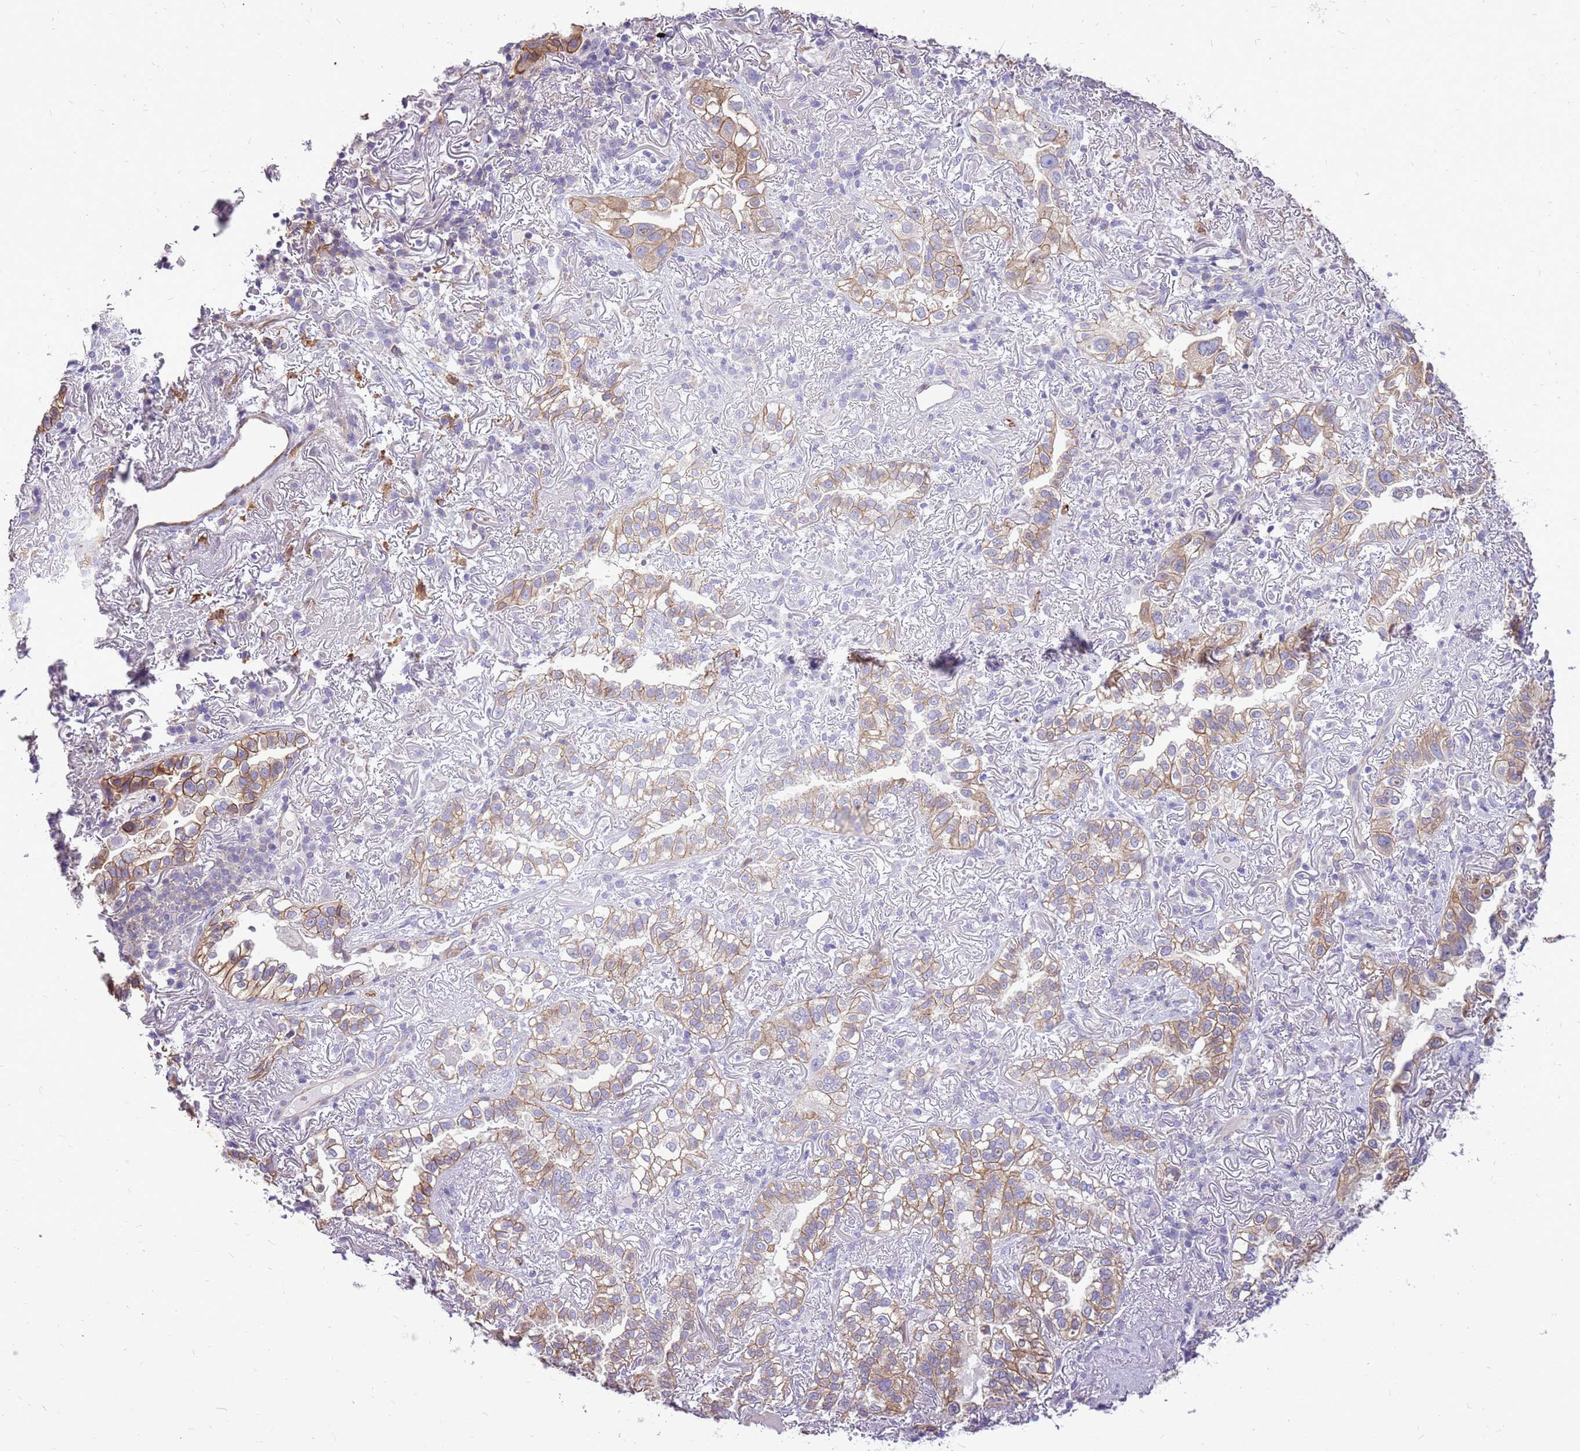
{"staining": {"intensity": "moderate", "quantity": ">75%", "location": "cytoplasmic/membranous"}, "tissue": "lung cancer", "cell_type": "Tumor cells", "image_type": "cancer", "snomed": [{"axis": "morphology", "description": "Adenocarcinoma, NOS"}, {"axis": "topography", "description": "Lung"}], "caption": "Adenocarcinoma (lung) was stained to show a protein in brown. There is medium levels of moderate cytoplasmic/membranous positivity in about >75% of tumor cells. Using DAB (3,3'-diaminobenzidine) (brown) and hematoxylin (blue) stains, captured at high magnification using brightfield microscopy.", "gene": "WDR90", "patient": {"sex": "female", "age": 69}}